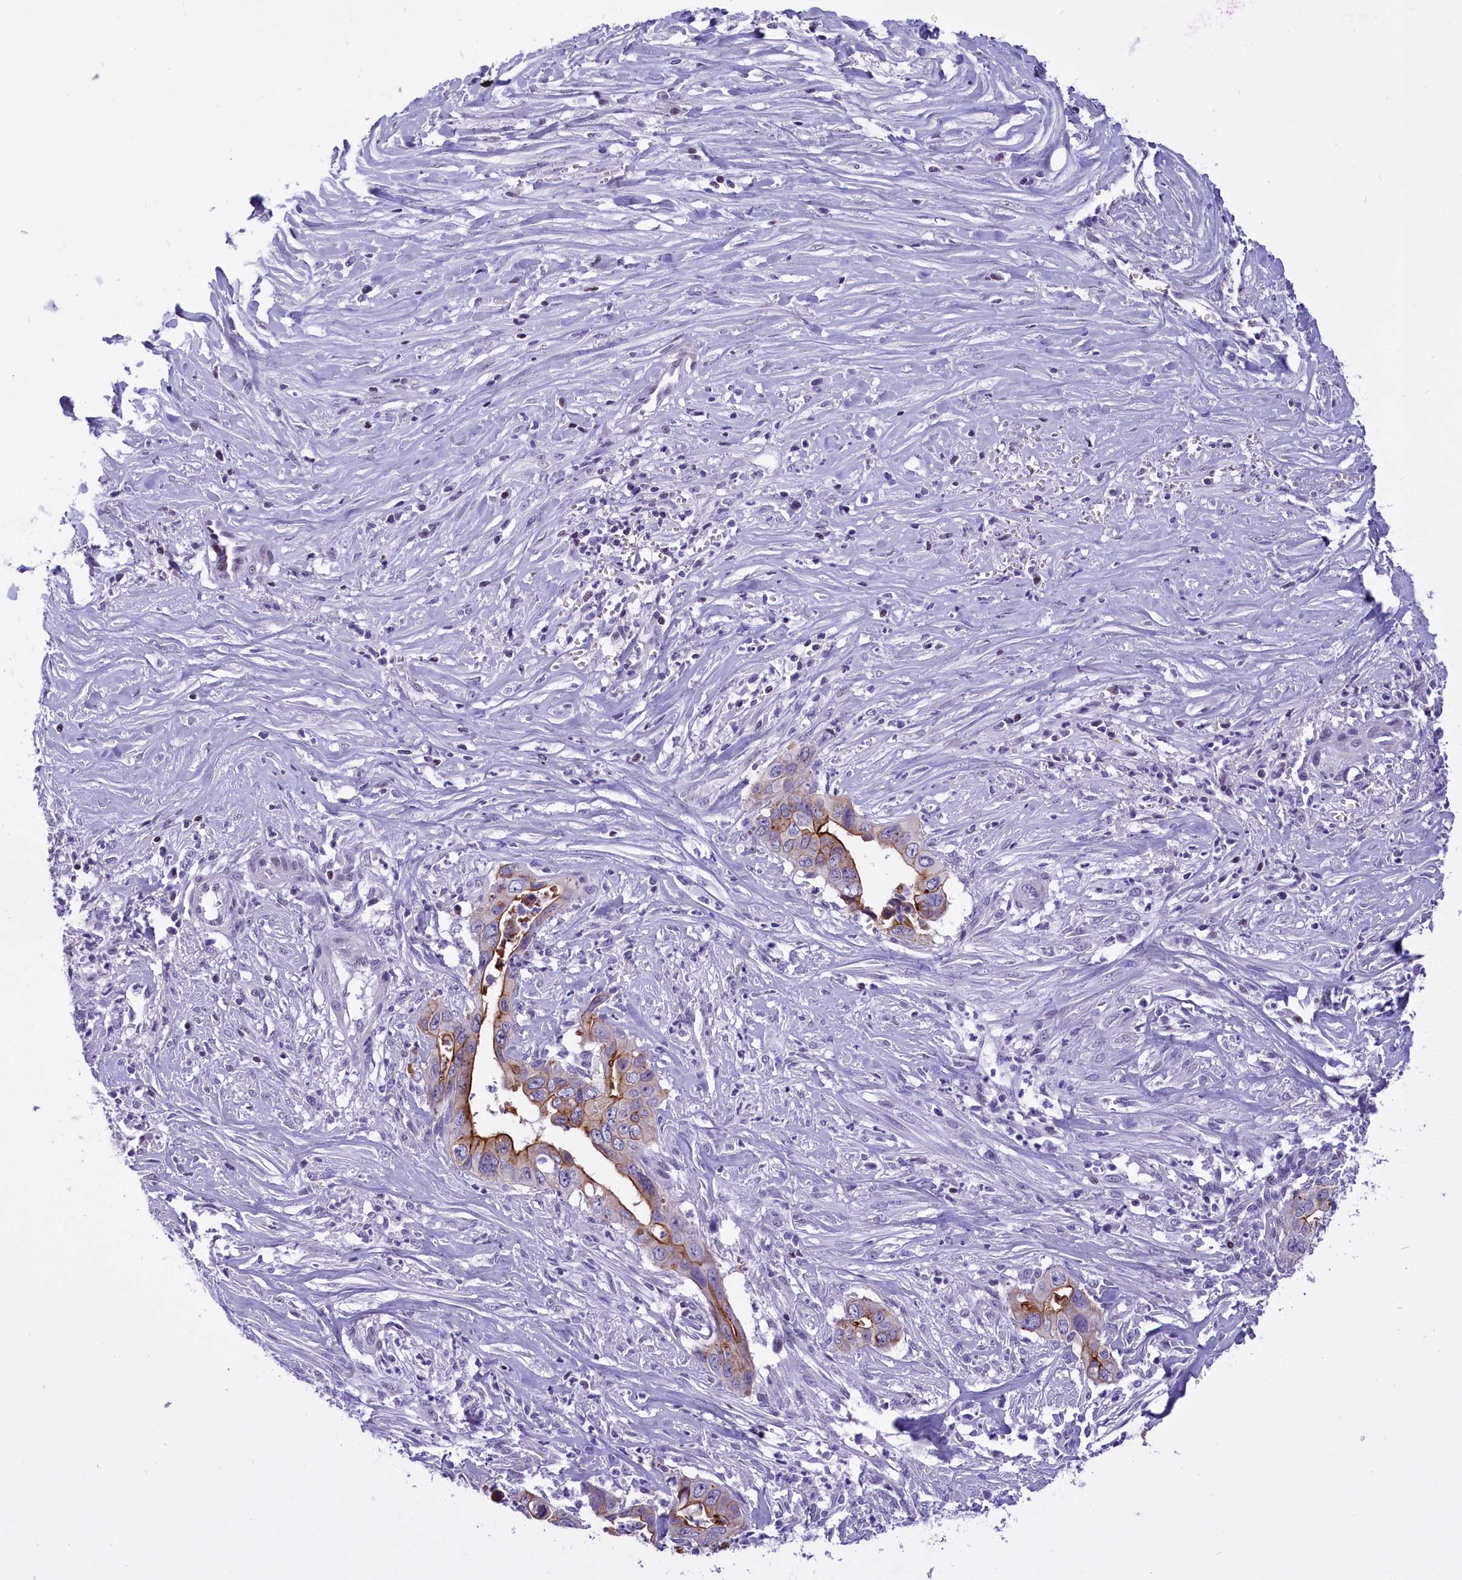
{"staining": {"intensity": "moderate", "quantity": "25%-75%", "location": "cytoplasmic/membranous"}, "tissue": "liver cancer", "cell_type": "Tumor cells", "image_type": "cancer", "snomed": [{"axis": "morphology", "description": "Cholangiocarcinoma"}, {"axis": "topography", "description": "Liver"}], "caption": "Immunohistochemical staining of liver cholangiocarcinoma reveals medium levels of moderate cytoplasmic/membranous protein expression in approximately 25%-75% of tumor cells. (DAB (3,3'-diaminobenzidine) IHC, brown staining for protein, blue staining for nuclei).", "gene": "SPIRE2", "patient": {"sex": "female", "age": 79}}